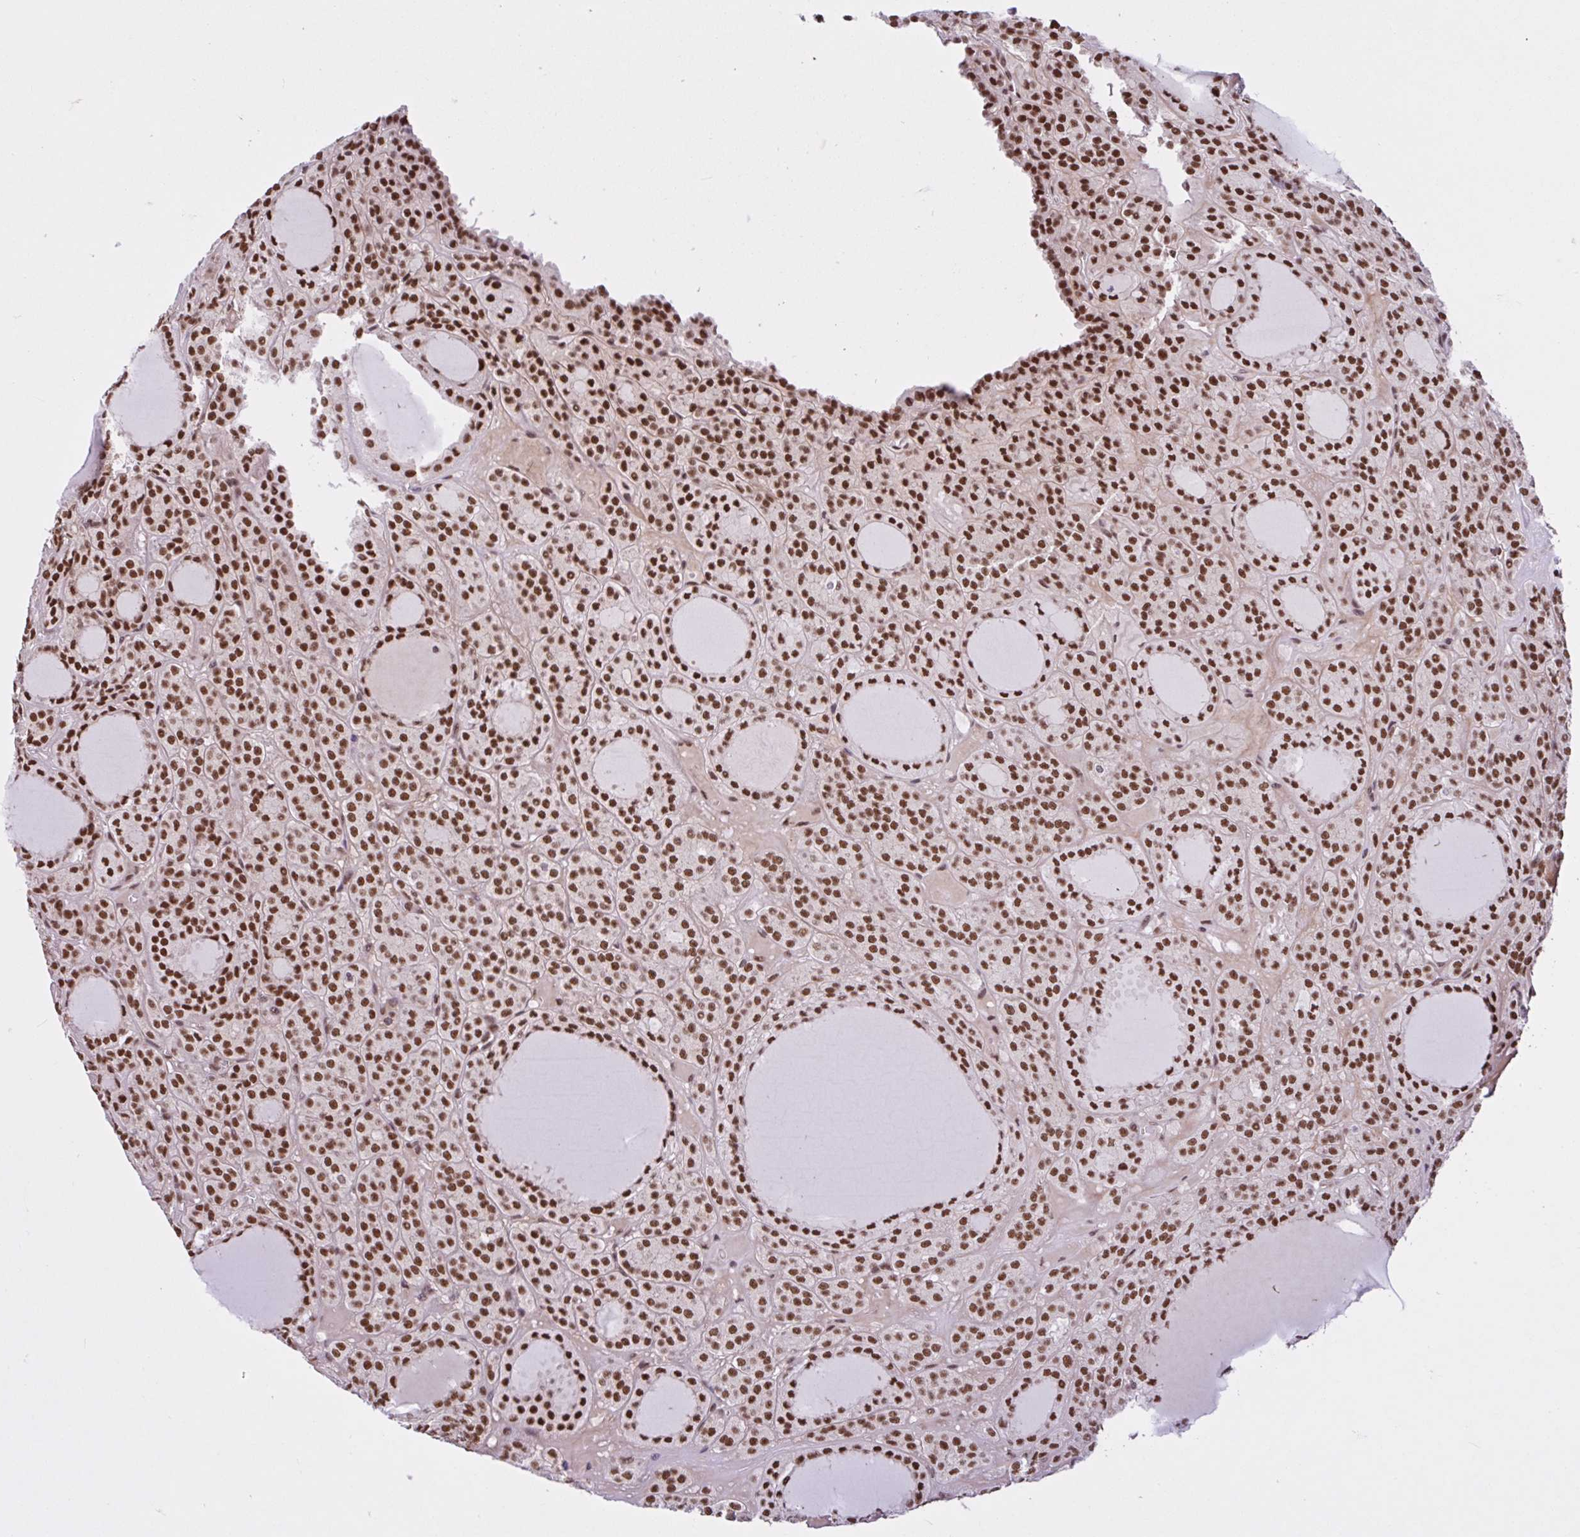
{"staining": {"intensity": "strong", "quantity": ">75%", "location": "nuclear"}, "tissue": "thyroid cancer", "cell_type": "Tumor cells", "image_type": "cancer", "snomed": [{"axis": "morphology", "description": "Follicular adenoma carcinoma, NOS"}, {"axis": "topography", "description": "Thyroid gland"}], "caption": "Strong nuclear positivity for a protein is seen in approximately >75% of tumor cells of thyroid cancer (follicular adenoma carcinoma) using immunohistochemistry.", "gene": "CCDC12", "patient": {"sex": "female", "age": 63}}